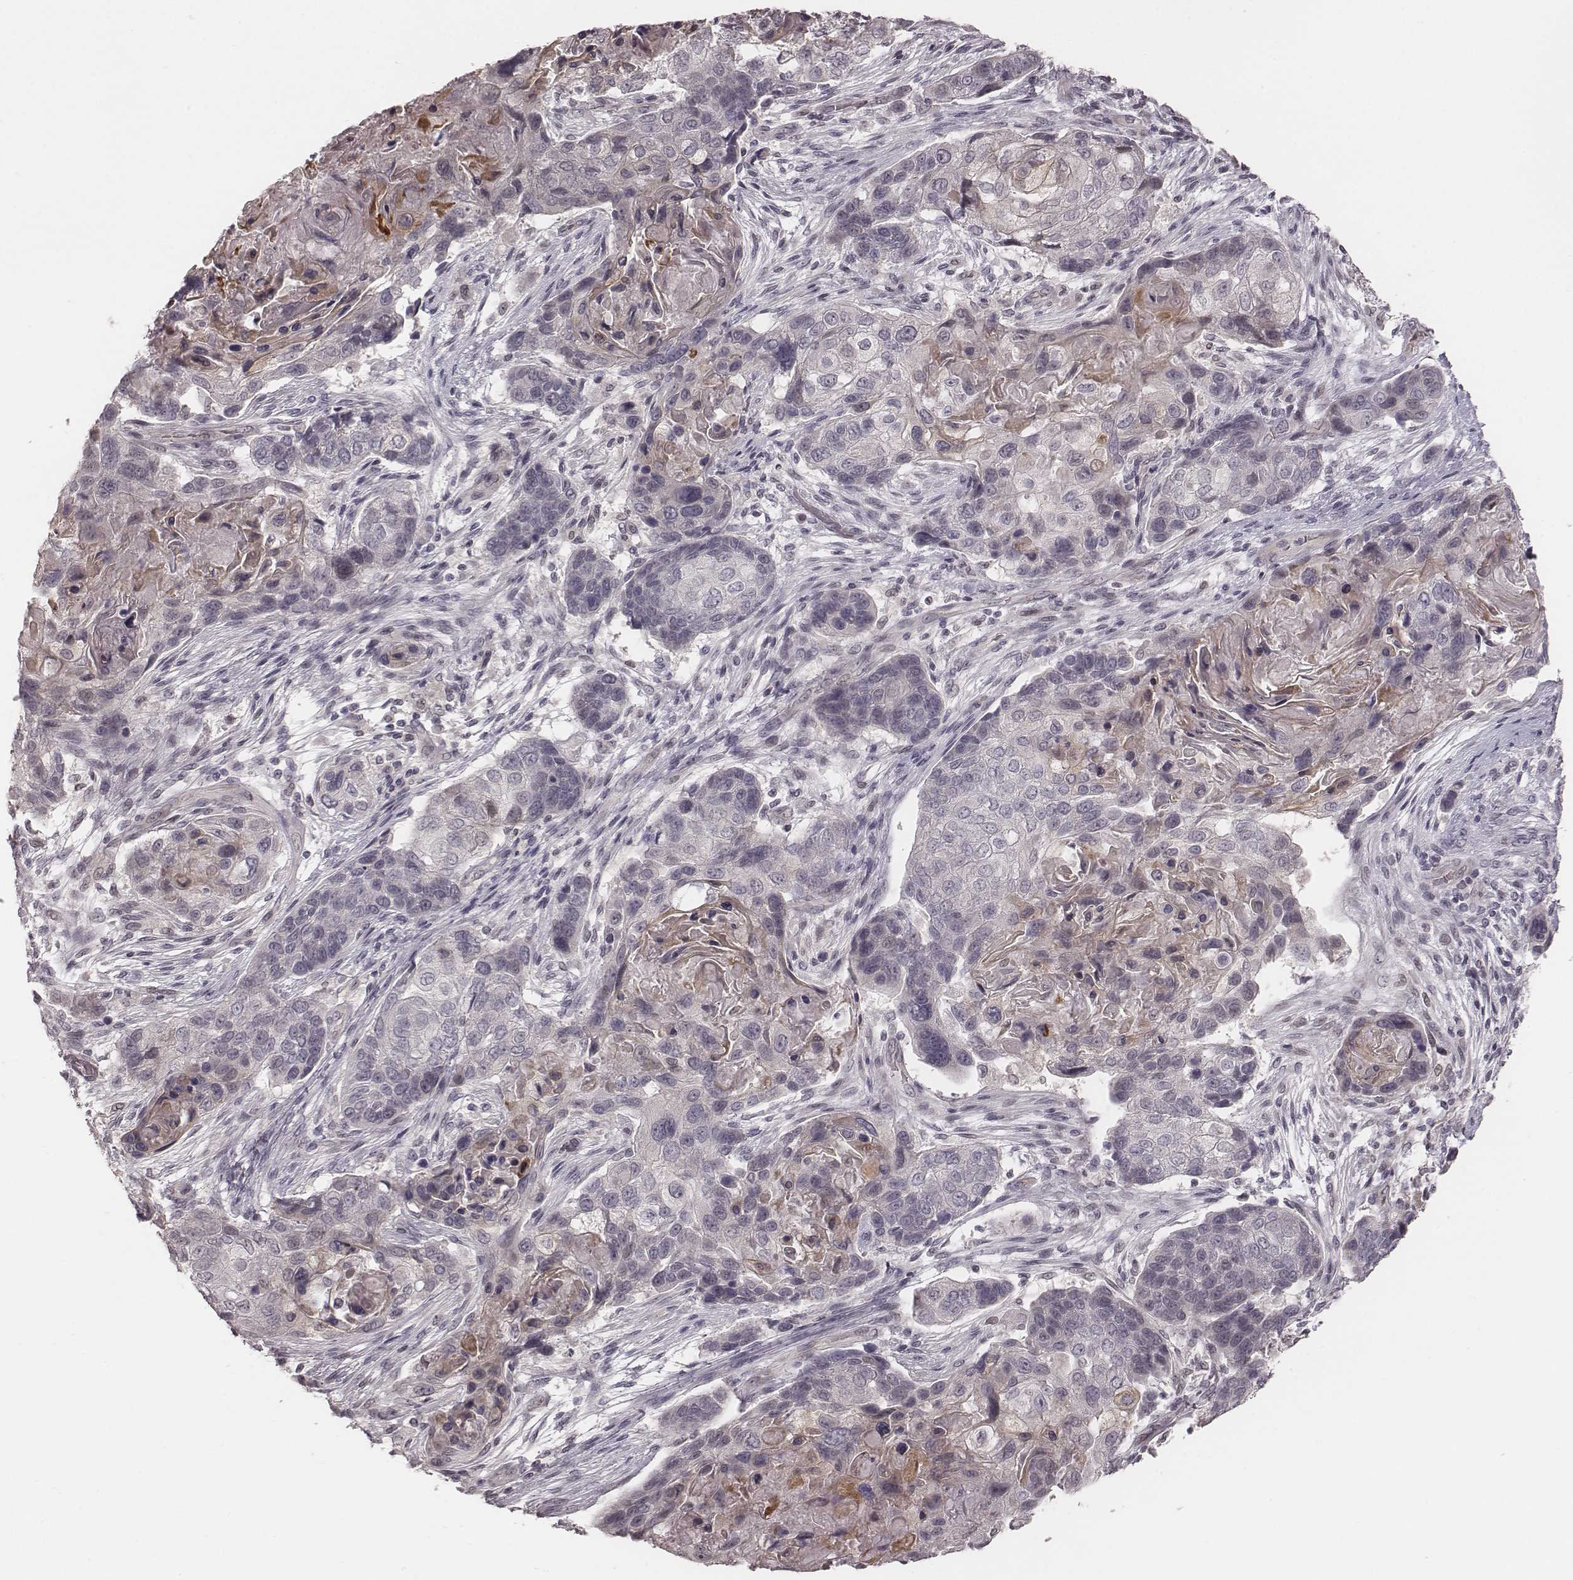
{"staining": {"intensity": "negative", "quantity": "none", "location": "none"}, "tissue": "lung cancer", "cell_type": "Tumor cells", "image_type": "cancer", "snomed": [{"axis": "morphology", "description": "Squamous cell carcinoma, NOS"}, {"axis": "topography", "description": "Lung"}], "caption": "Lung squamous cell carcinoma was stained to show a protein in brown. There is no significant positivity in tumor cells. Nuclei are stained in blue.", "gene": "IQCG", "patient": {"sex": "male", "age": 69}}